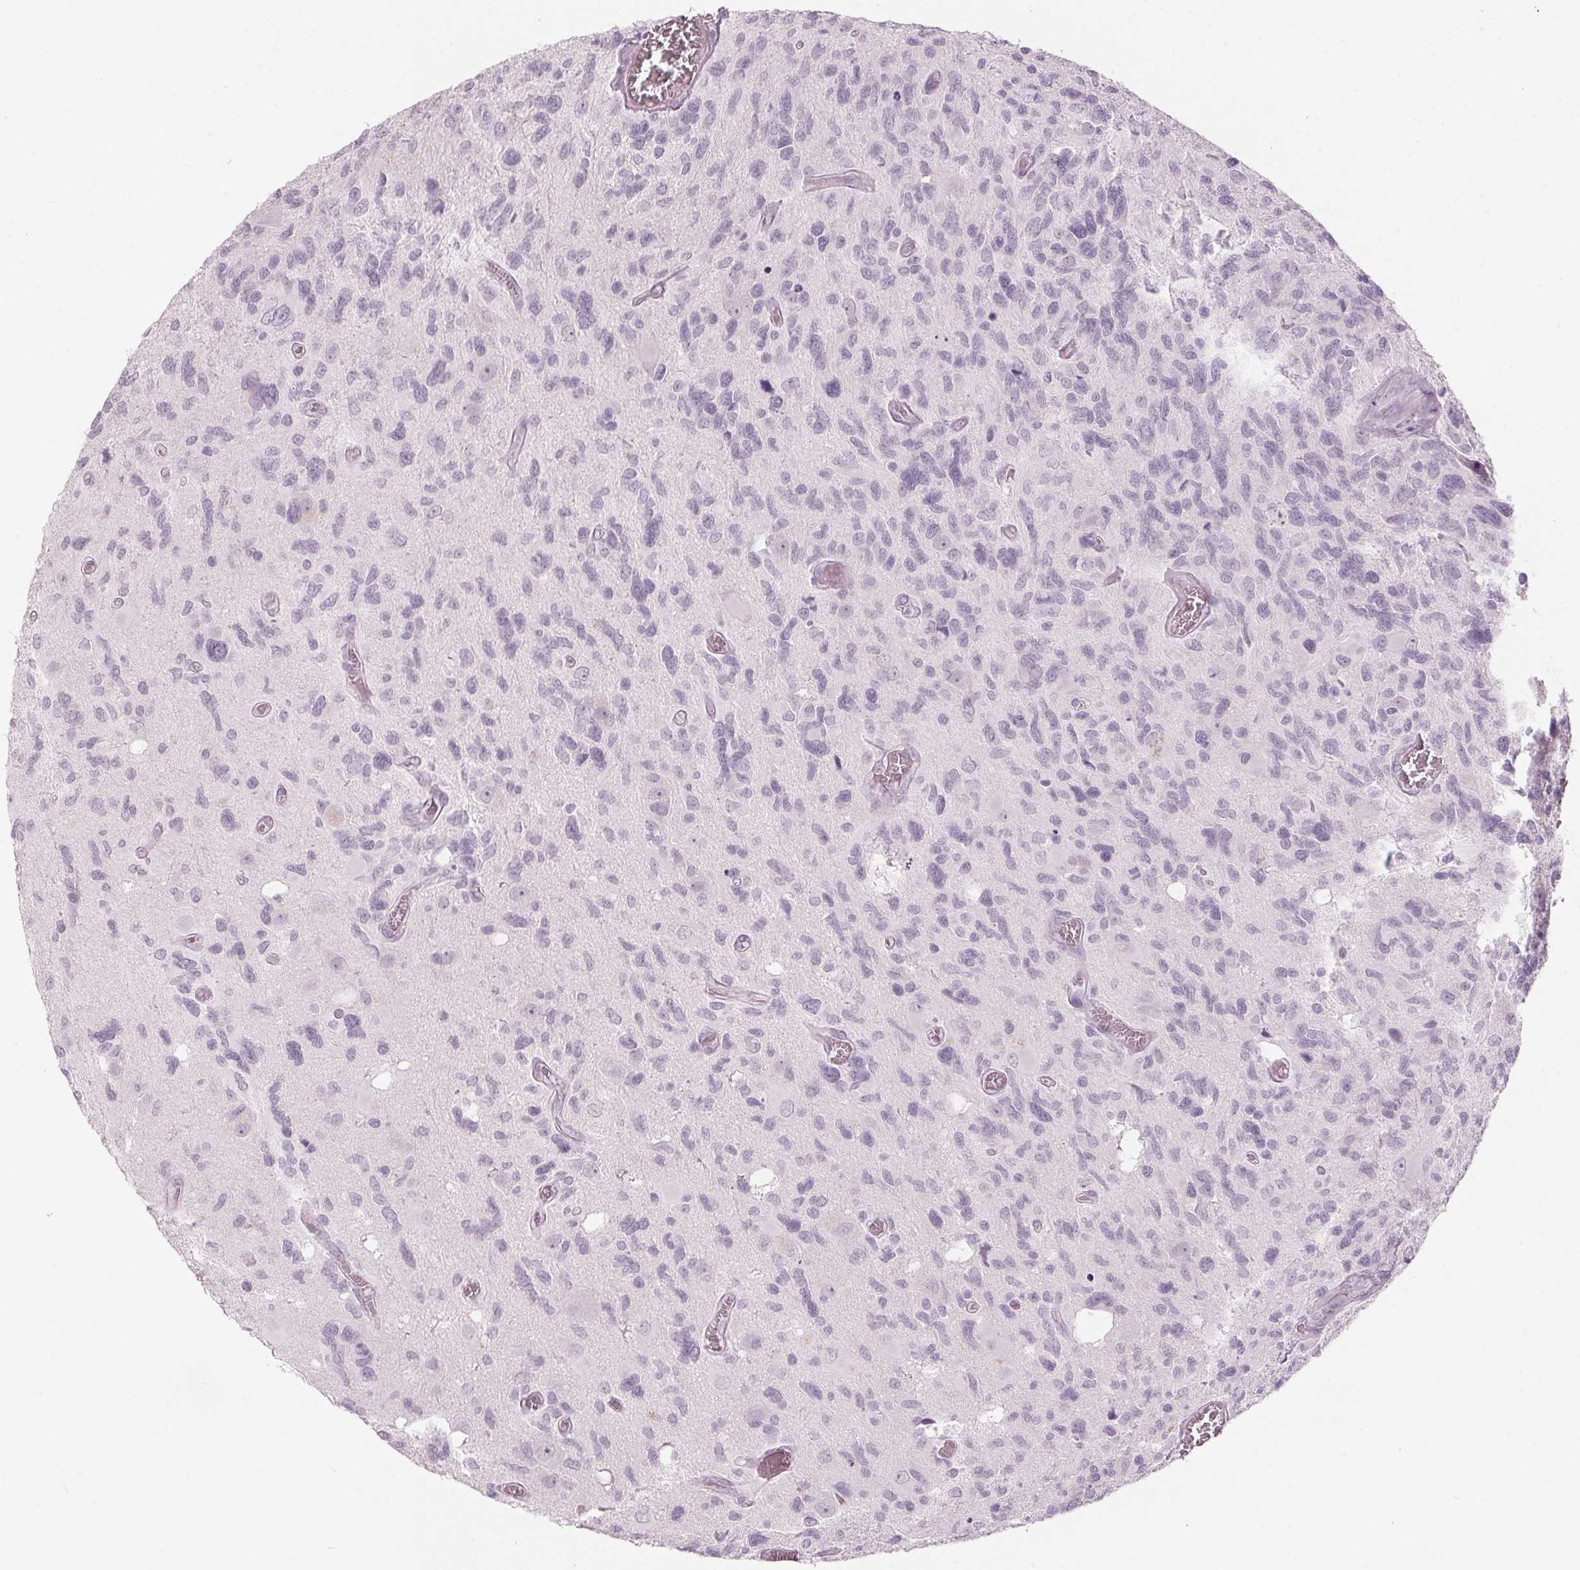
{"staining": {"intensity": "negative", "quantity": "none", "location": "none"}, "tissue": "glioma", "cell_type": "Tumor cells", "image_type": "cancer", "snomed": [{"axis": "morphology", "description": "Glioma, malignant, High grade"}, {"axis": "topography", "description": "Brain"}], "caption": "IHC image of human glioma stained for a protein (brown), which exhibits no expression in tumor cells. The staining is performed using DAB (3,3'-diaminobenzidine) brown chromogen with nuclei counter-stained in using hematoxylin.", "gene": "SCTR", "patient": {"sex": "male", "age": 49}}